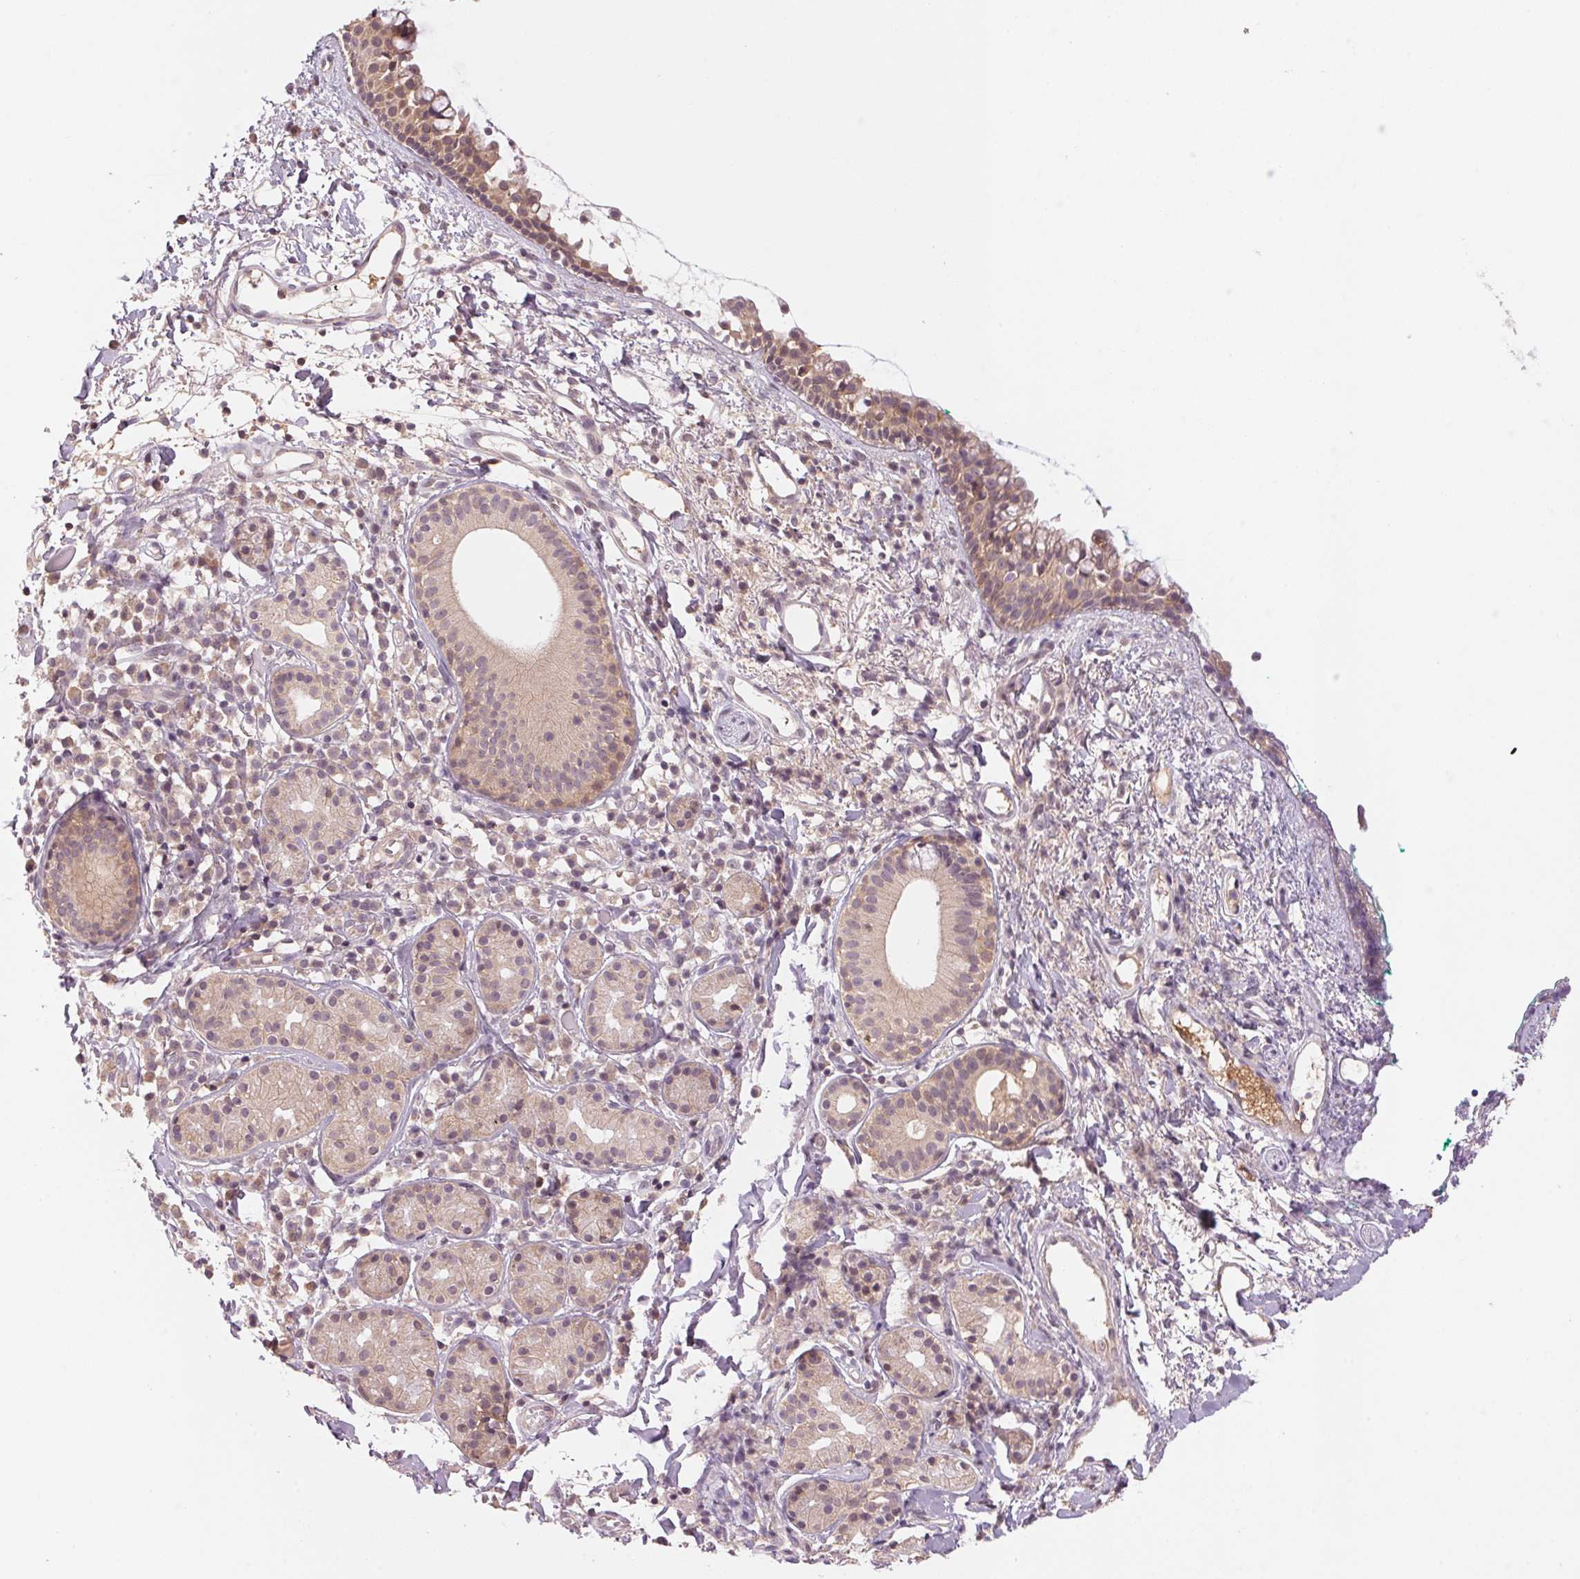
{"staining": {"intensity": "moderate", "quantity": ">75%", "location": "cytoplasmic/membranous"}, "tissue": "nasopharynx", "cell_type": "Respiratory epithelial cells", "image_type": "normal", "snomed": [{"axis": "morphology", "description": "Normal tissue, NOS"}, {"axis": "morphology", "description": "Basal cell carcinoma"}, {"axis": "topography", "description": "Cartilage tissue"}, {"axis": "topography", "description": "Nasopharynx"}, {"axis": "topography", "description": "Oral tissue"}], "caption": "Protein staining of normal nasopharynx shows moderate cytoplasmic/membranous expression in about >75% of respiratory epithelial cells. (Stains: DAB (3,3'-diaminobenzidine) in brown, nuclei in blue, Microscopy: brightfield microscopy at high magnification).", "gene": "BNIP5", "patient": {"sex": "female", "age": 77}}